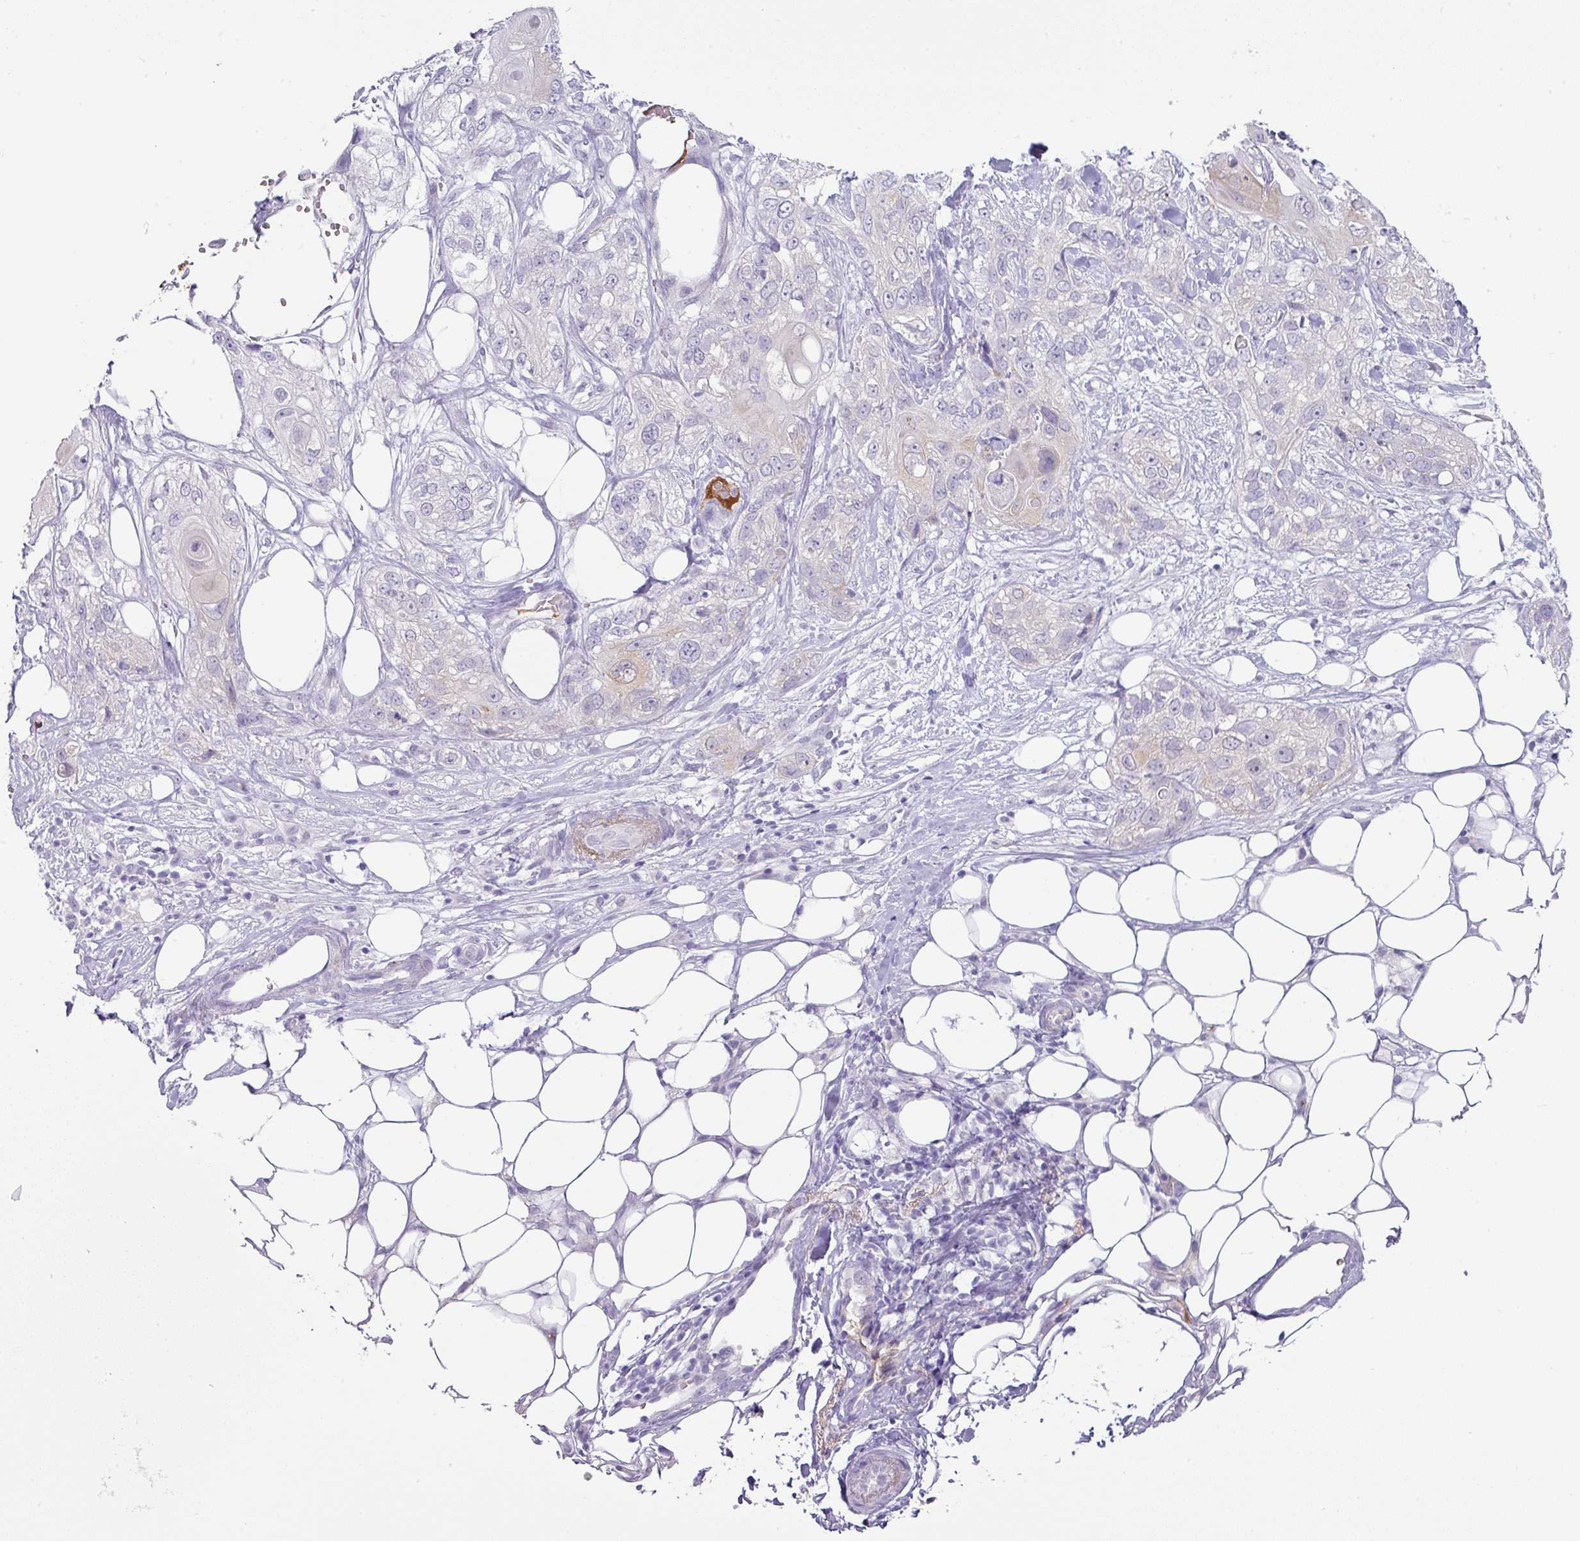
{"staining": {"intensity": "negative", "quantity": "none", "location": "none"}, "tissue": "skin cancer", "cell_type": "Tumor cells", "image_type": "cancer", "snomed": [{"axis": "morphology", "description": "Normal tissue, NOS"}, {"axis": "morphology", "description": "Squamous cell carcinoma, NOS"}, {"axis": "topography", "description": "Skin"}], "caption": "DAB immunohistochemical staining of human skin squamous cell carcinoma shows no significant expression in tumor cells.", "gene": "FGF17", "patient": {"sex": "male", "age": 72}}